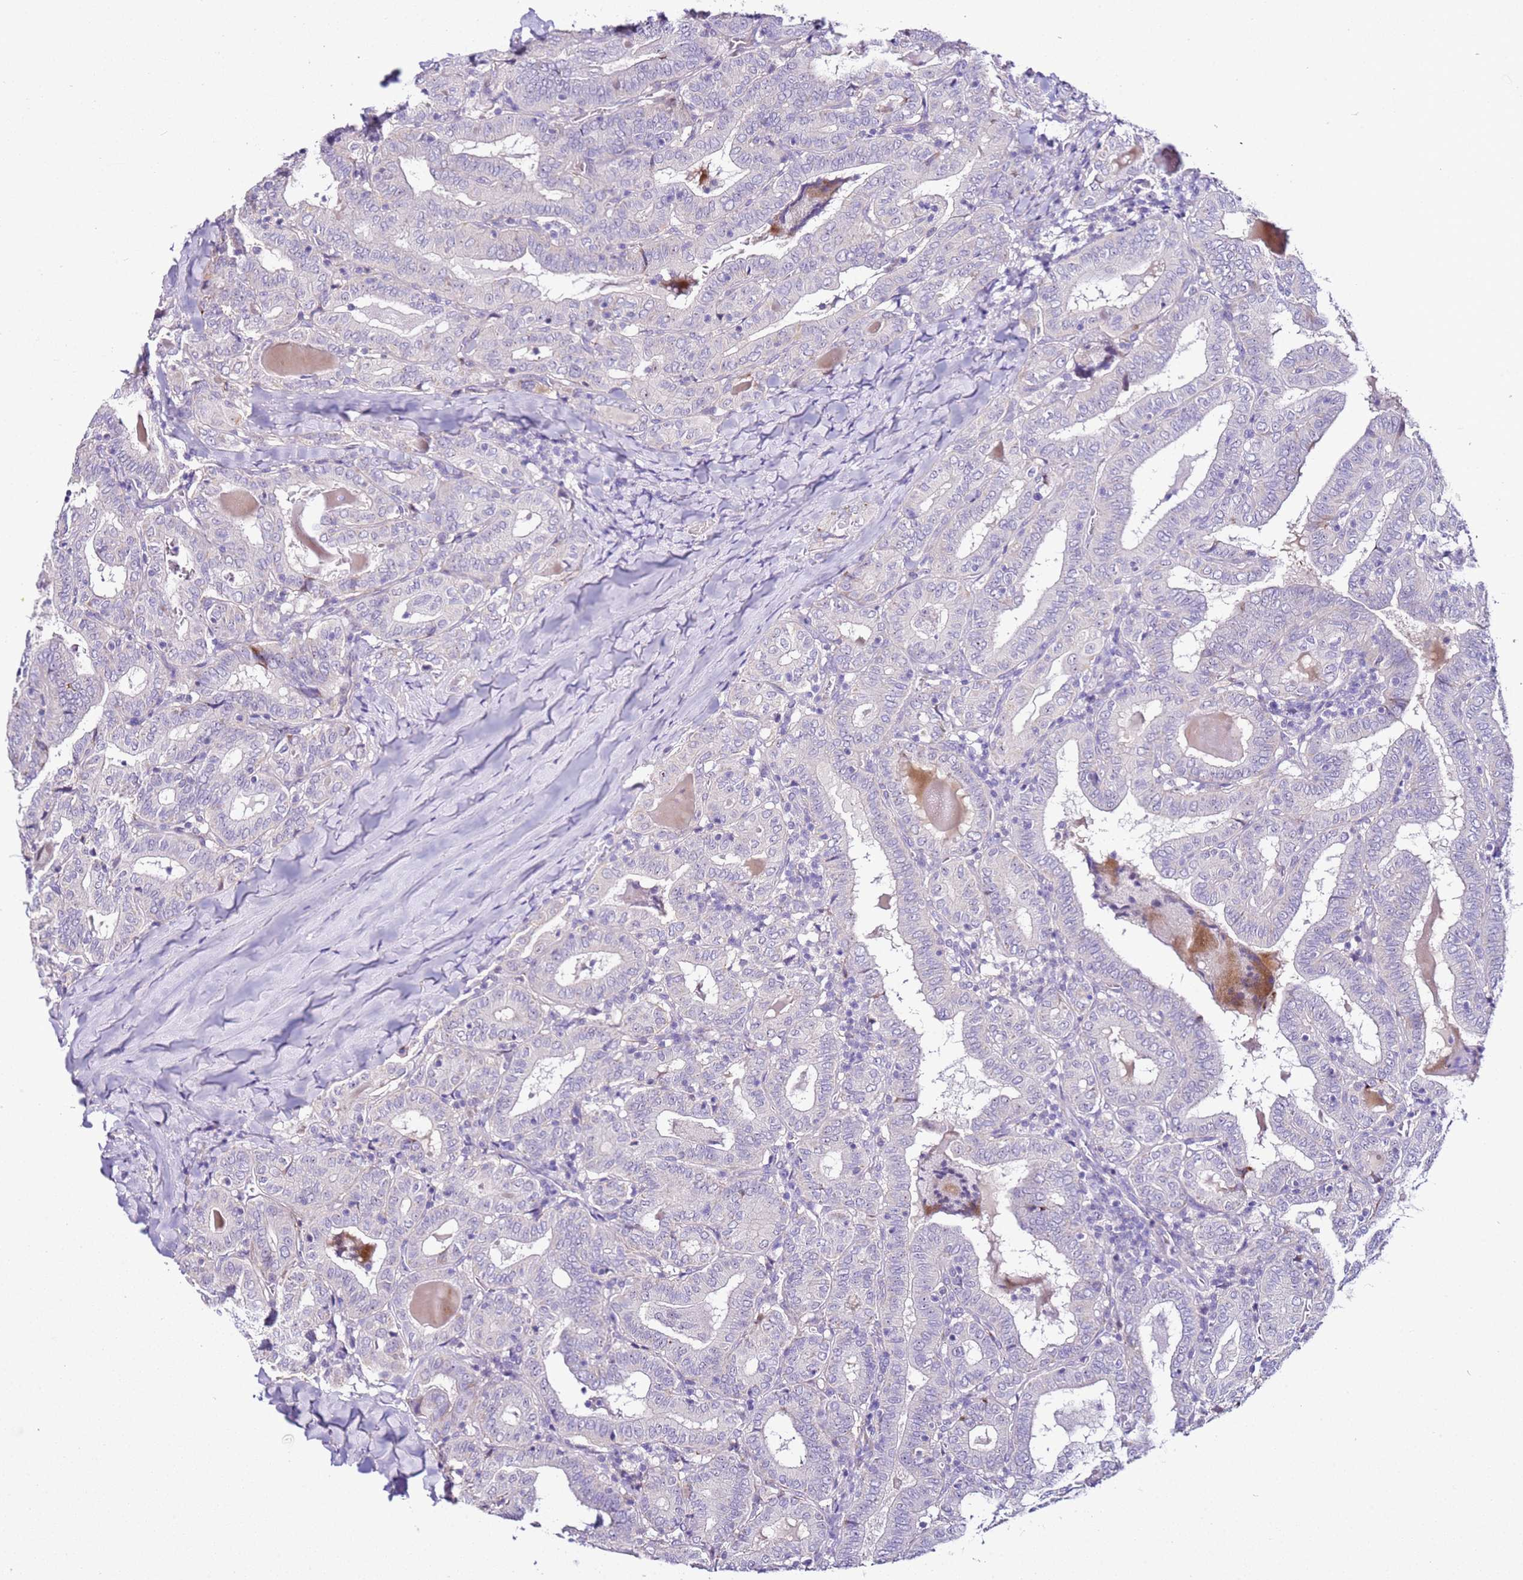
{"staining": {"intensity": "negative", "quantity": "none", "location": "none"}, "tissue": "thyroid cancer", "cell_type": "Tumor cells", "image_type": "cancer", "snomed": [{"axis": "morphology", "description": "Papillary adenocarcinoma, NOS"}, {"axis": "topography", "description": "Thyroid gland"}], "caption": "Immunohistochemistry (IHC) of thyroid papillary adenocarcinoma shows no expression in tumor cells.", "gene": "HGD", "patient": {"sex": "female", "age": 72}}